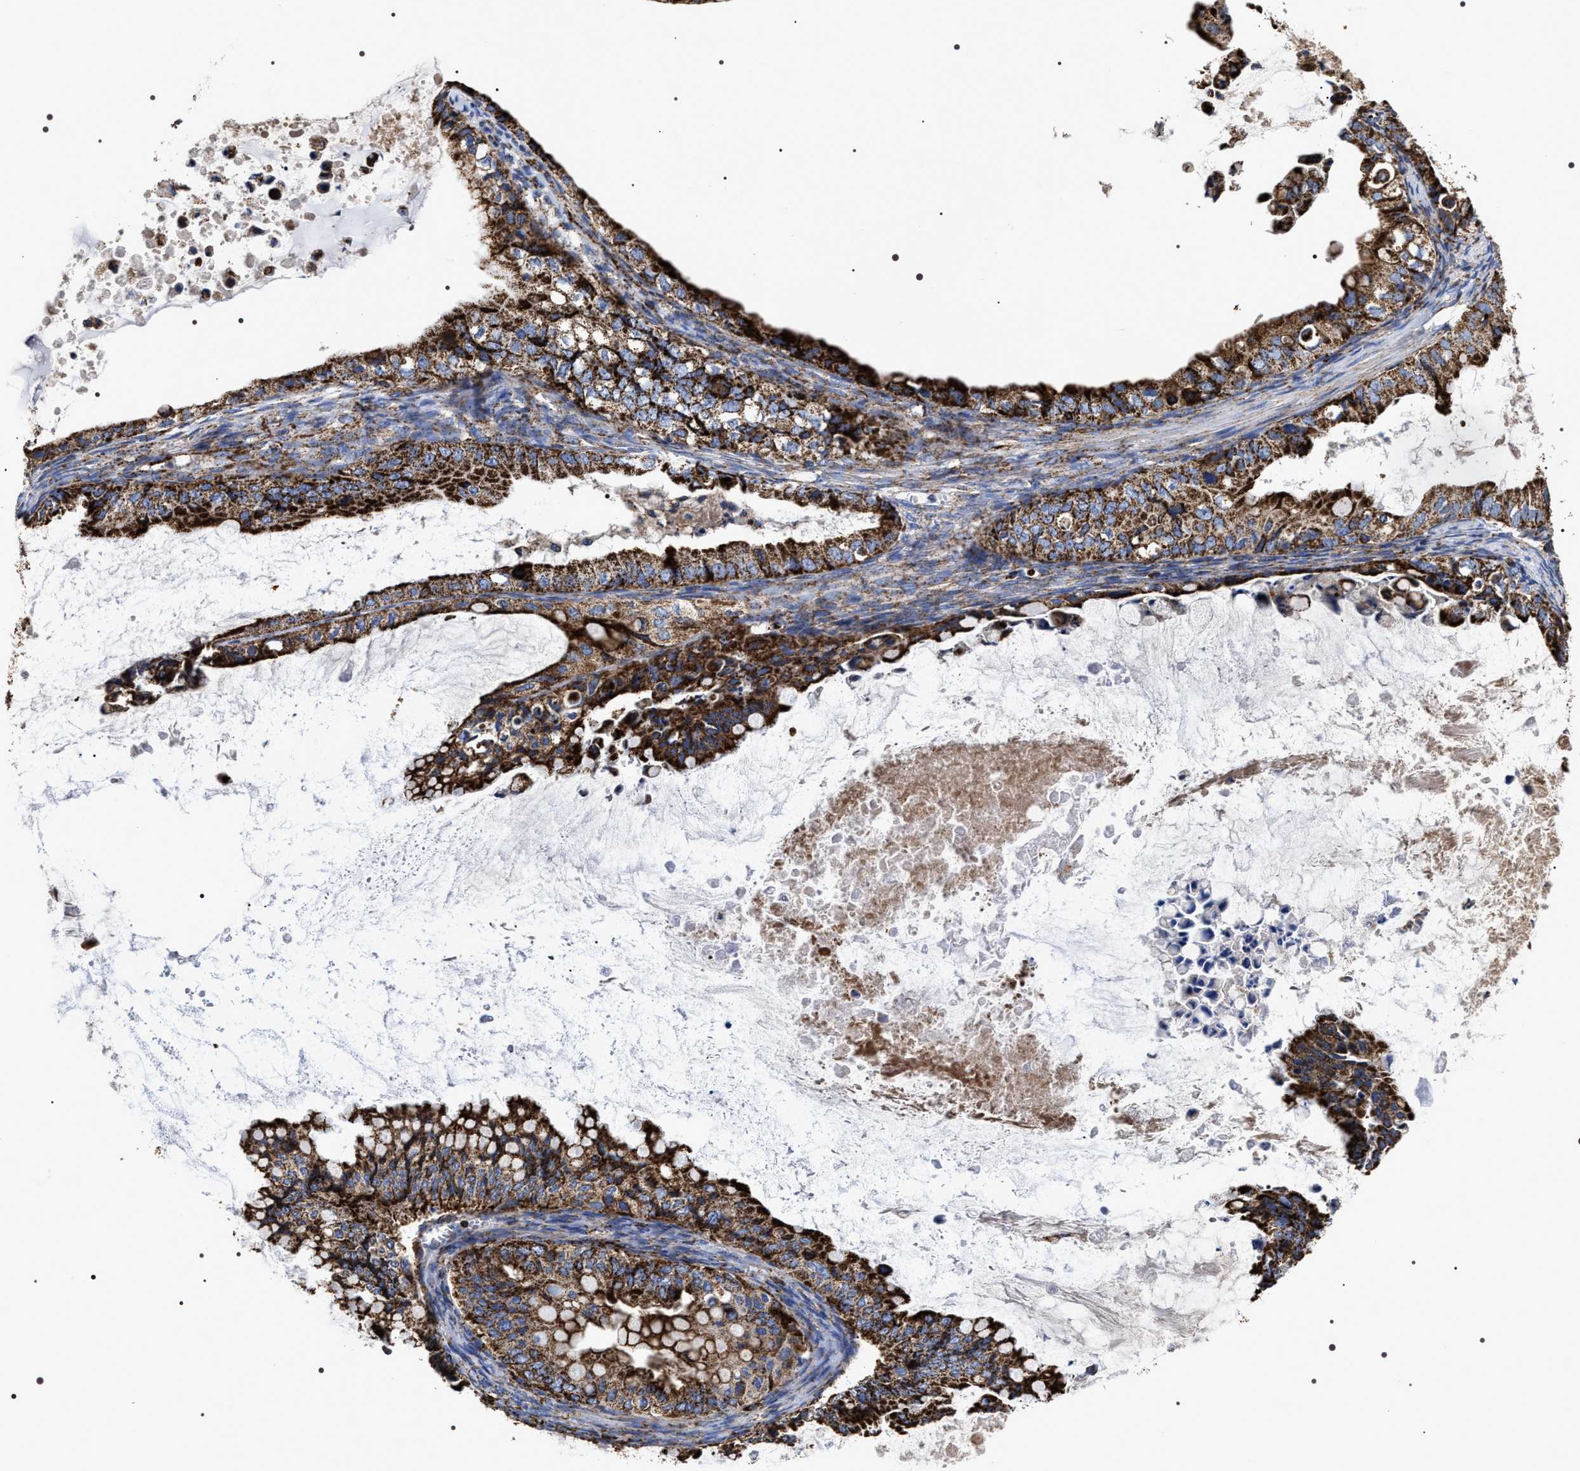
{"staining": {"intensity": "strong", "quantity": ">75%", "location": "cytoplasmic/membranous"}, "tissue": "ovarian cancer", "cell_type": "Tumor cells", "image_type": "cancer", "snomed": [{"axis": "morphology", "description": "Cystadenocarcinoma, mucinous, NOS"}, {"axis": "topography", "description": "Ovary"}], "caption": "The histopathology image demonstrates immunohistochemical staining of ovarian cancer. There is strong cytoplasmic/membranous staining is seen in about >75% of tumor cells.", "gene": "COG5", "patient": {"sex": "female", "age": 80}}